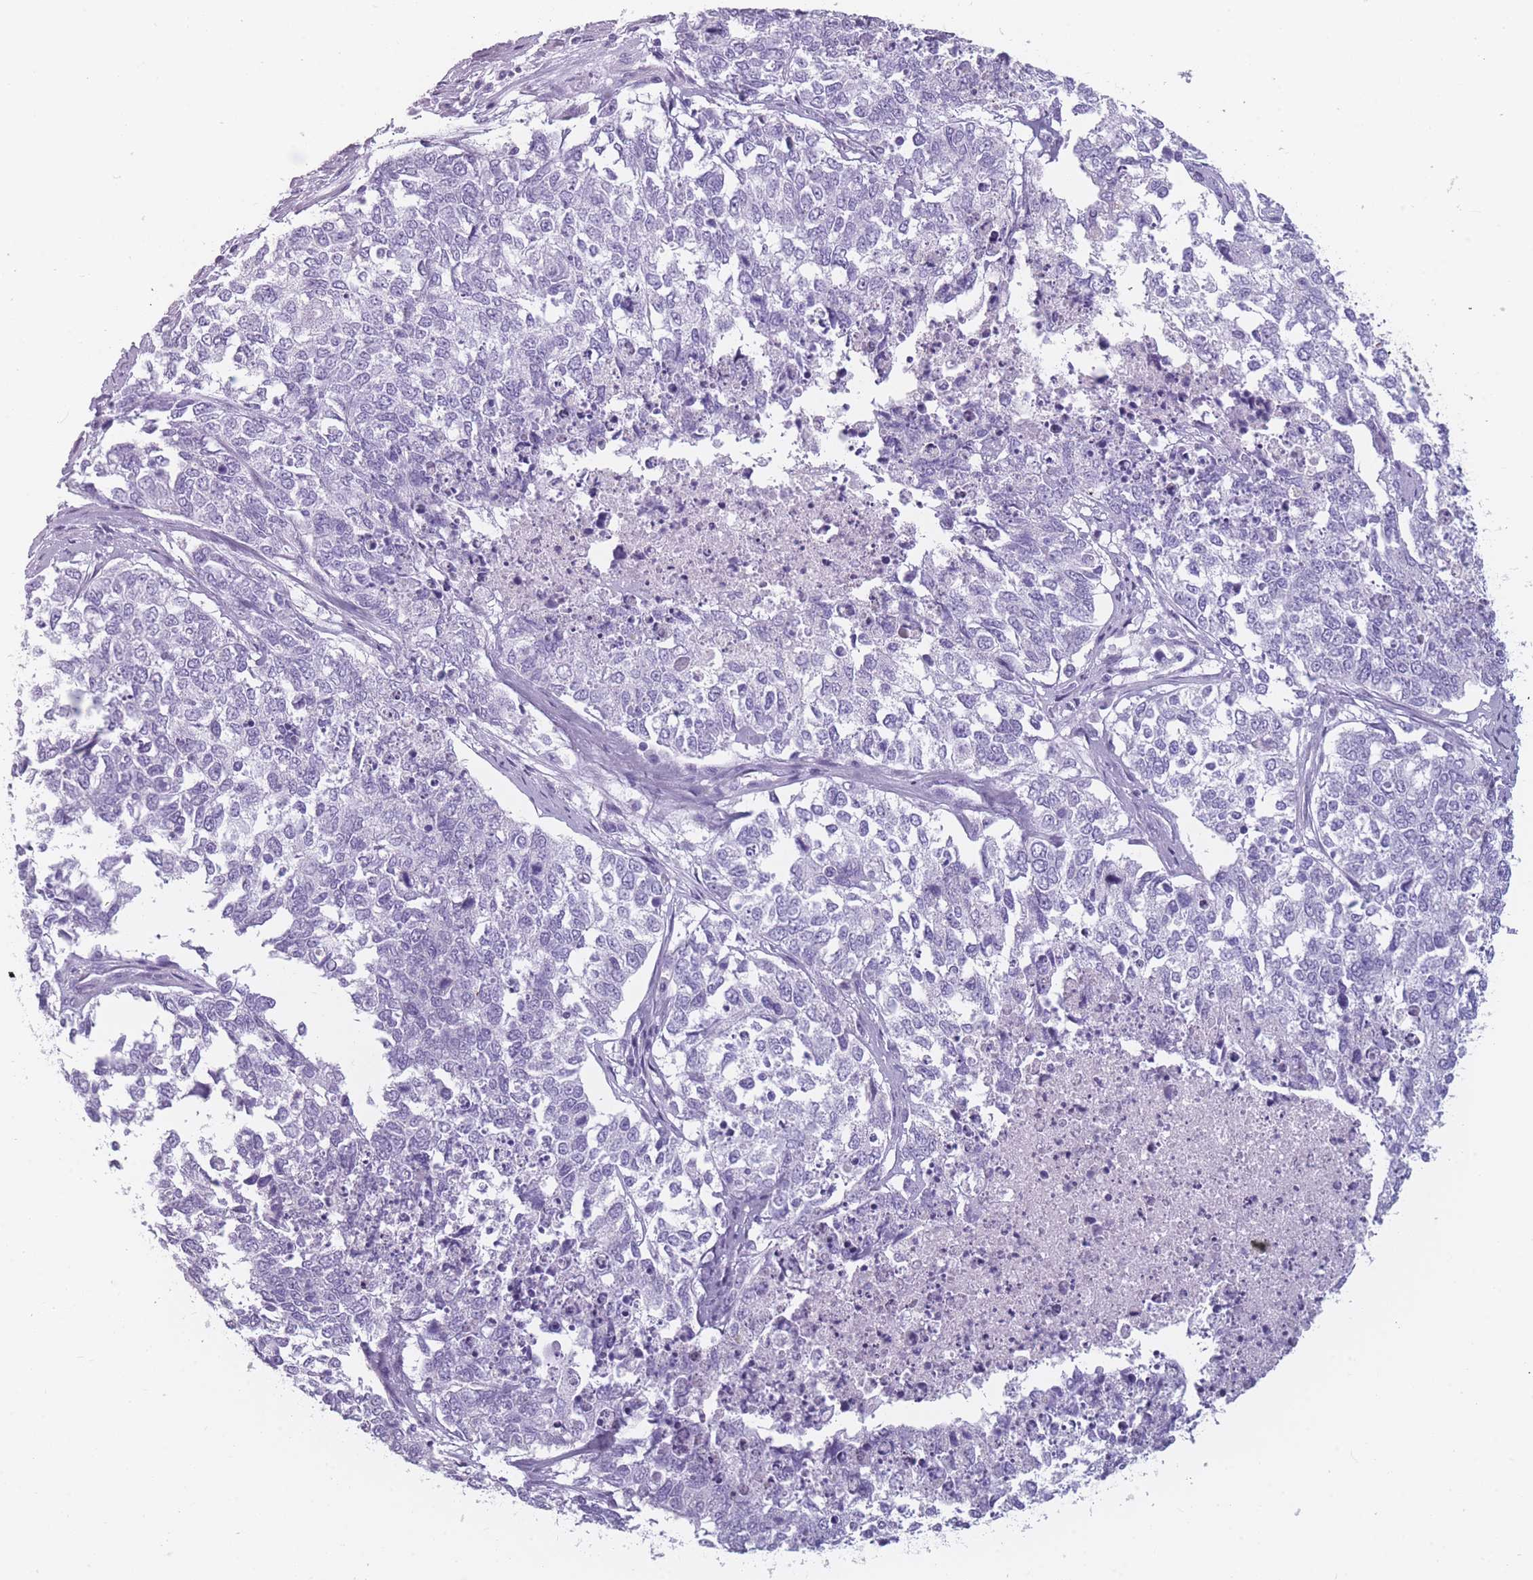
{"staining": {"intensity": "negative", "quantity": "none", "location": "none"}, "tissue": "cervical cancer", "cell_type": "Tumor cells", "image_type": "cancer", "snomed": [{"axis": "morphology", "description": "Squamous cell carcinoma, NOS"}, {"axis": "topography", "description": "Cervix"}], "caption": "Tumor cells are negative for brown protein staining in cervical cancer.", "gene": "PPFIA3", "patient": {"sex": "female", "age": 63}}